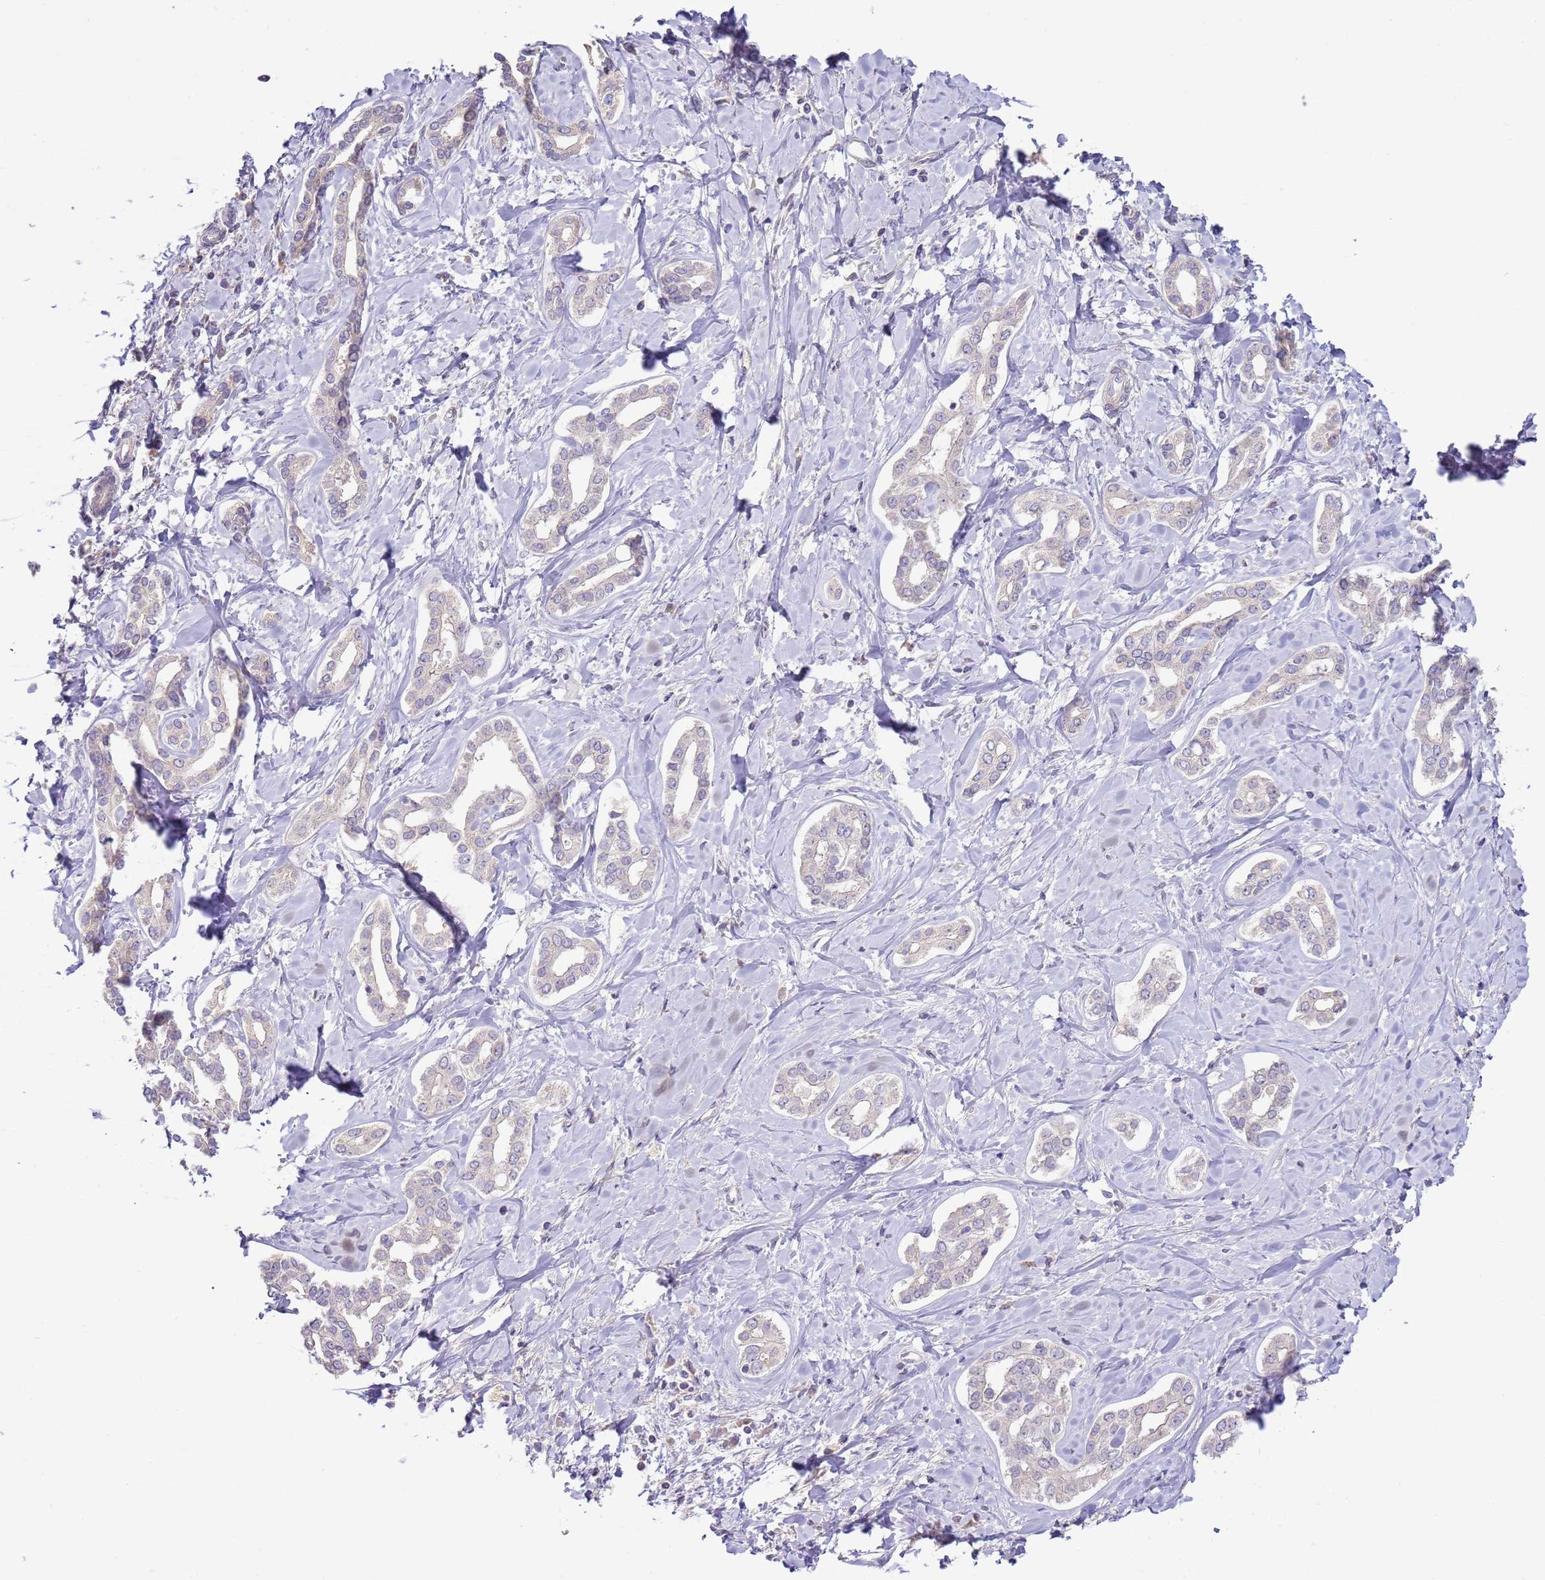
{"staining": {"intensity": "negative", "quantity": "none", "location": "none"}, "tissue": "liver cancer", "cell_type": "Tumor cells", "image_type": "cancer", "snomed": [{"axis": "morphology", "description": "Cholangiocarcinoma"}, {"axis": "topography", "description": "Liver"}], "caption": "A high-resolution photomicrograph shows immunohistochemistry staining of liver cancer, which shows no significant staining in tumor cells. (DAB immunohistochemistry with hematoxylin counter stain).", "gene": "IL2RG", "patient": {"sex": "female", "age": 77}}